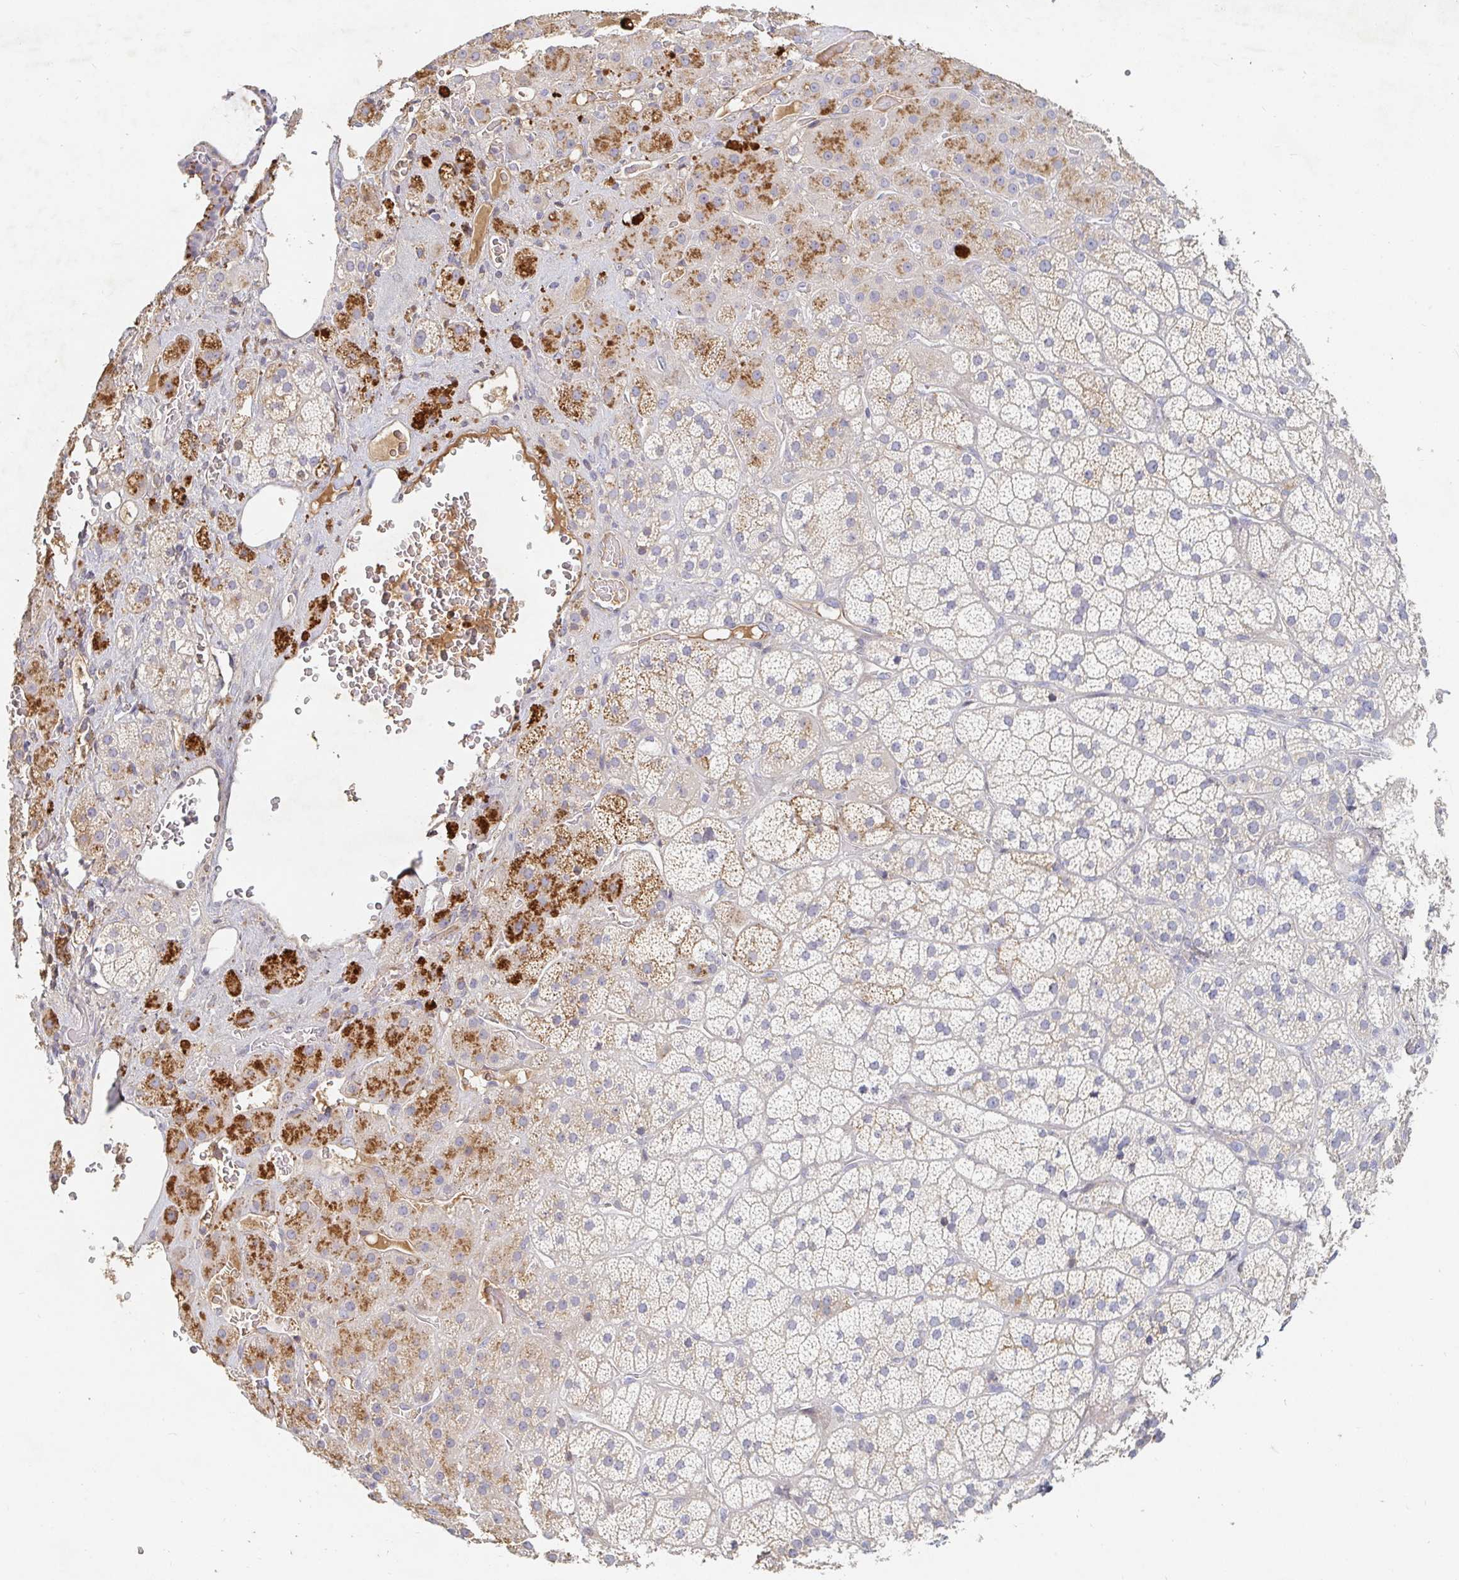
{"staining": {"intensity": "strong", "quantity": "<25%", "location": "cytoplasmic/membranous"}, "tissue": "adrenal gland", "cell_type": "Glandular cells", "image_type": "normal", "snomed": [{"axis": "morphology", "description": "Normal tissue, NOS"}, {"axis": "topography", "description": "Adrenal gland"}], "caption": "Adrenal gland stained with a brown dye shows strong cytoplasmic/membranous positive expression in approximately <25% of glandular cells.", "gene": "NME9", "patient": {"sex": "male", "age": 57}}